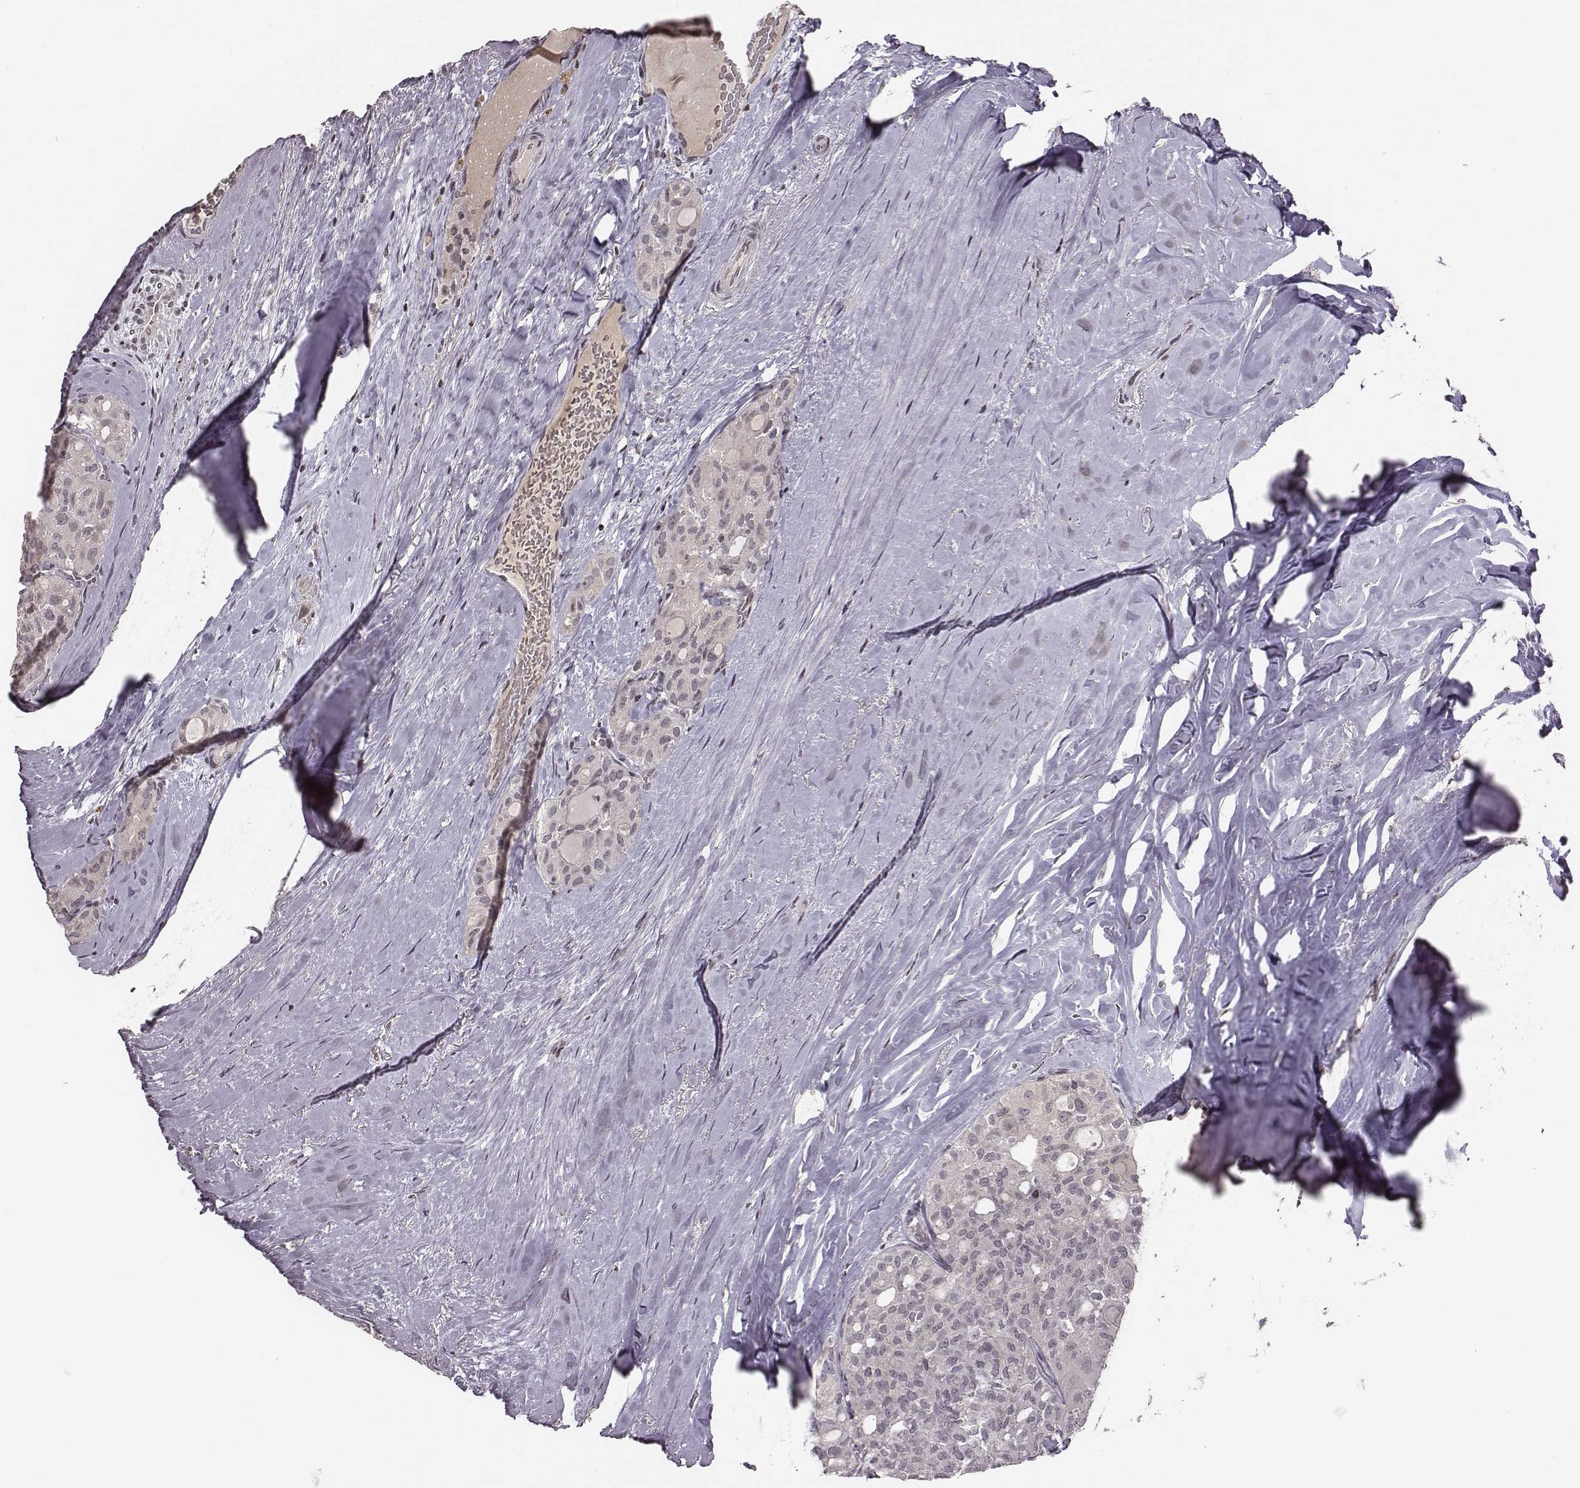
{"staining": {"intensity": "negative", "quantity": "none", "location": "none"}, "tissue": "thyroid cancer", "cell_type": "Tumor cells", "image_type": "cancer", "snomed": [{"axis": "morphology", "description": "Follicular adenoma carcinoma, NOS"}, {"axis": "topography", "description": "Thyroid gland"}], "caption": "The immunohistochemistry photomicrograph has no significant positivity in tumor cells of follicular adenoma carcinoma (thyroid) tissue.", "gene": "GRM4", "patient": {"sex": "male", "age": 75}}